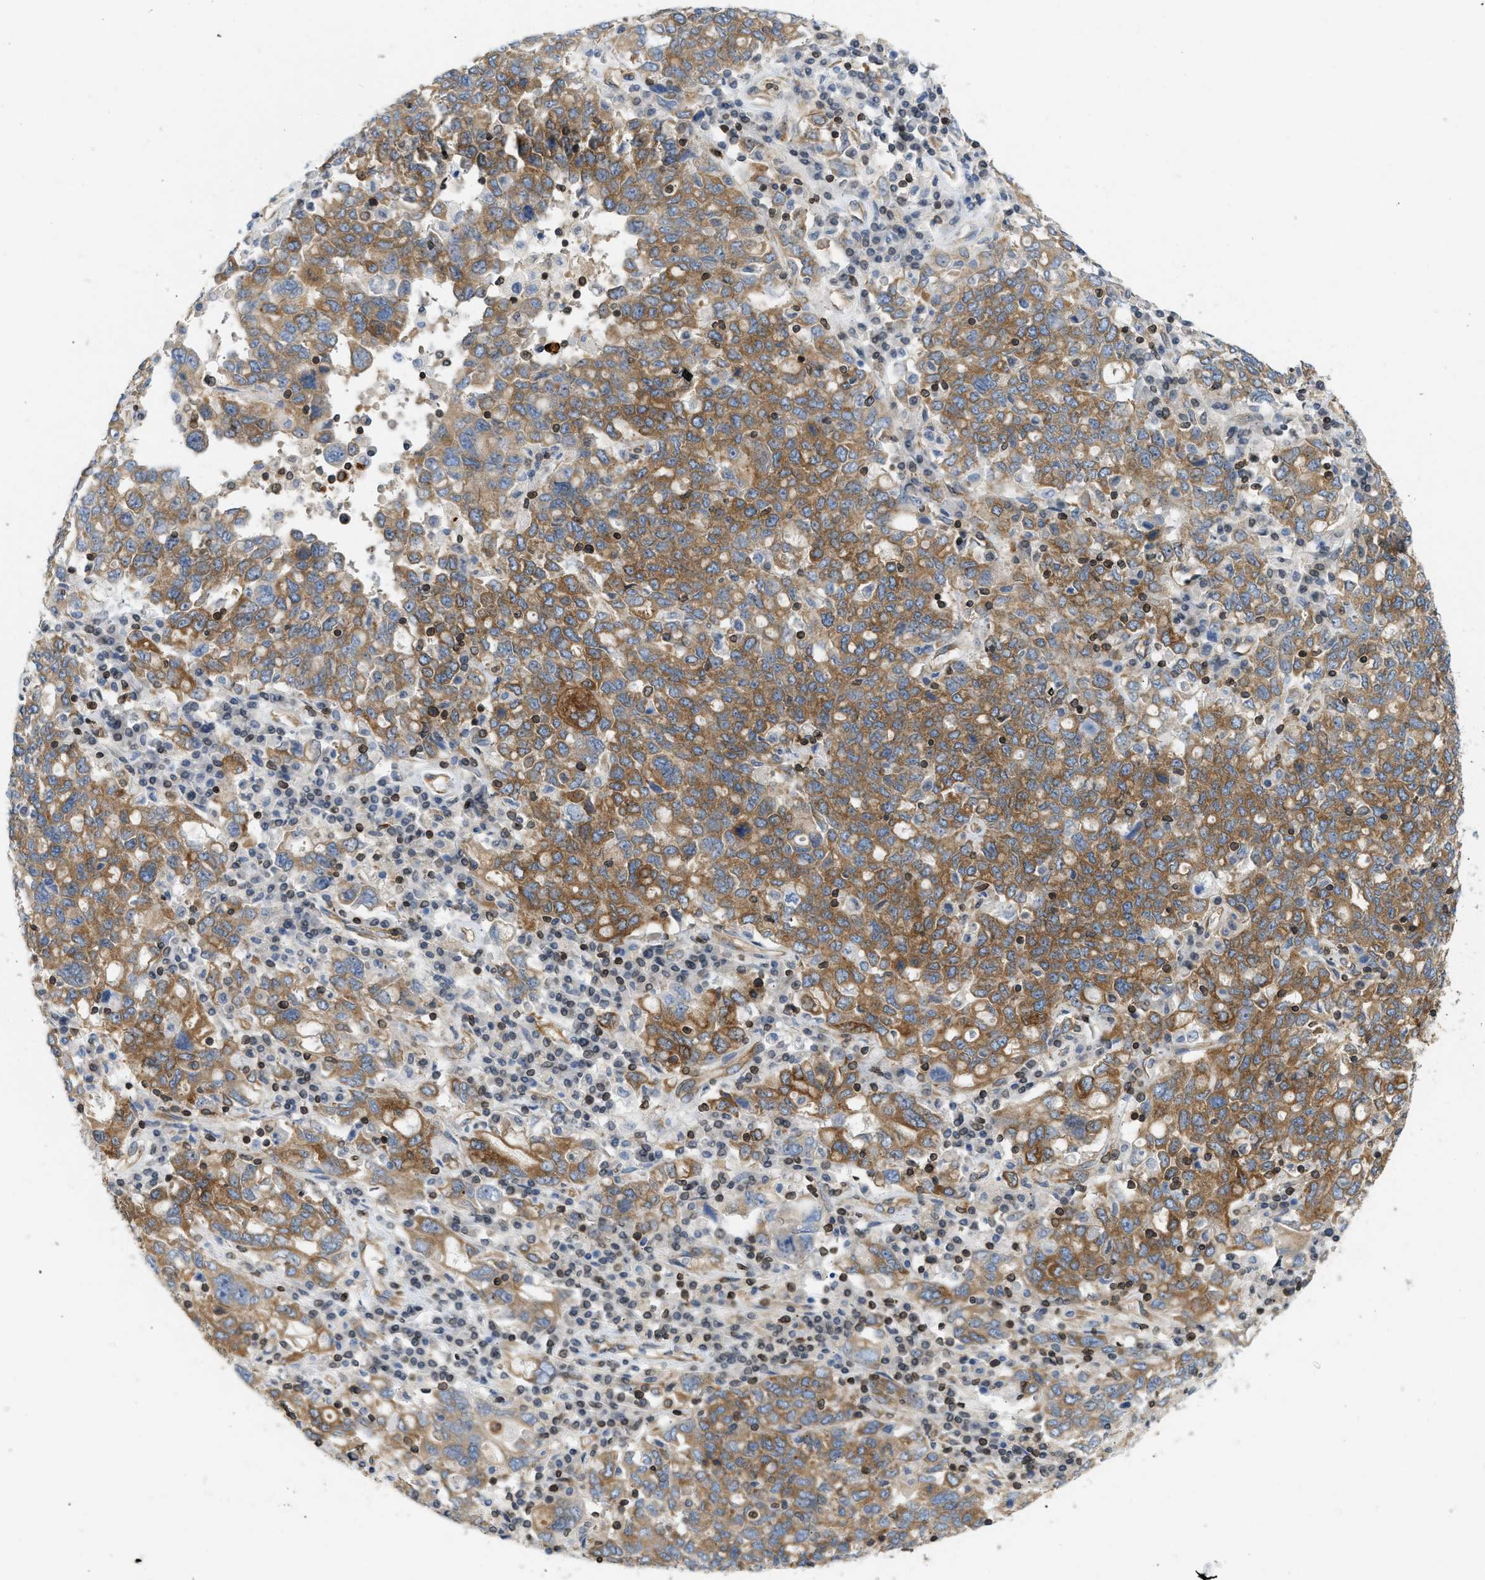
{"staining": {"intensity": "moderate", "quantity": ">75%", "location": "cytoplasmic/membranous"}, "tissue": "ovarian cancer", "cell_type": "Tumor cells", "image_type": "cancer", "snomed": [{"axis": "morphology", "description": "Carcinoma, endometroid"}, {"axis": "topography", "description": "Ovary"}], "caption": "Human ovarian cancer (endometroid carcinoma) stained with a brown dye shows moderate cytoplasmic/membranous positive staining in approximately >75% of tumor cells.", "gene": "STRN", "patient": {"sex": "female", "age": 62}}